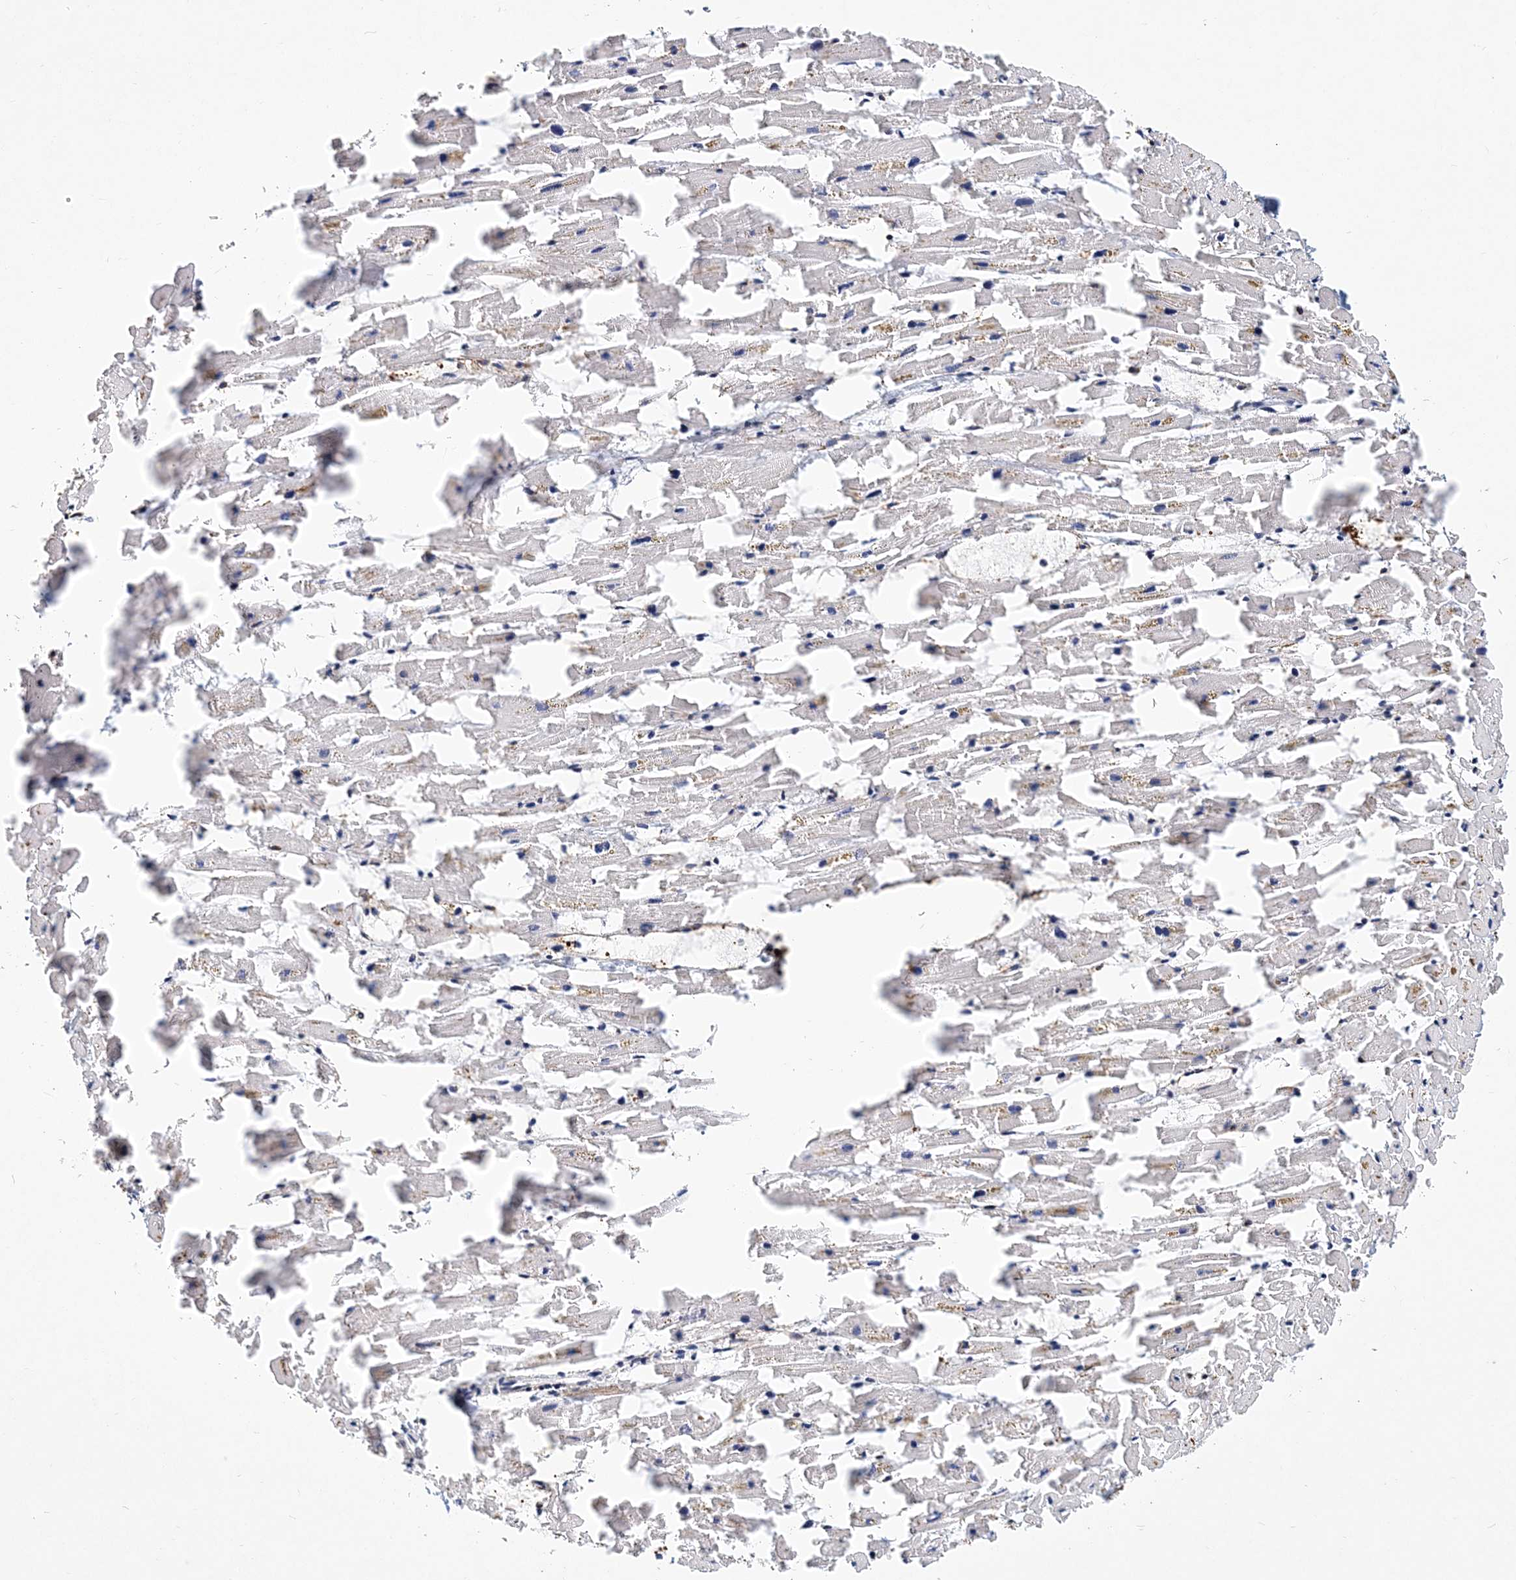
{"staining": {"intensity": "negative", "quantity": "none", "location": "none"}, "tissue": "heart muscle", "cell_type": "Cardiomyocytes", "image_type": "normal", "snomed": [{"axis": "morphology", "description": "Normal tissue, NOS"}, {"axis": "topography", "description": "Heart"}], "caption": "Cardiomyocytes are negative for protein expression in normal human heart muscle. The staining was performed using DAB (3,3'-diaminobenzidine) to visualize the protein expression in brown, while the nuclei were stained in blue with hematoxylin (Magnification: 20x).", "gene": "ITGA2B", "patient": {"sex": "female", "age": 64}}